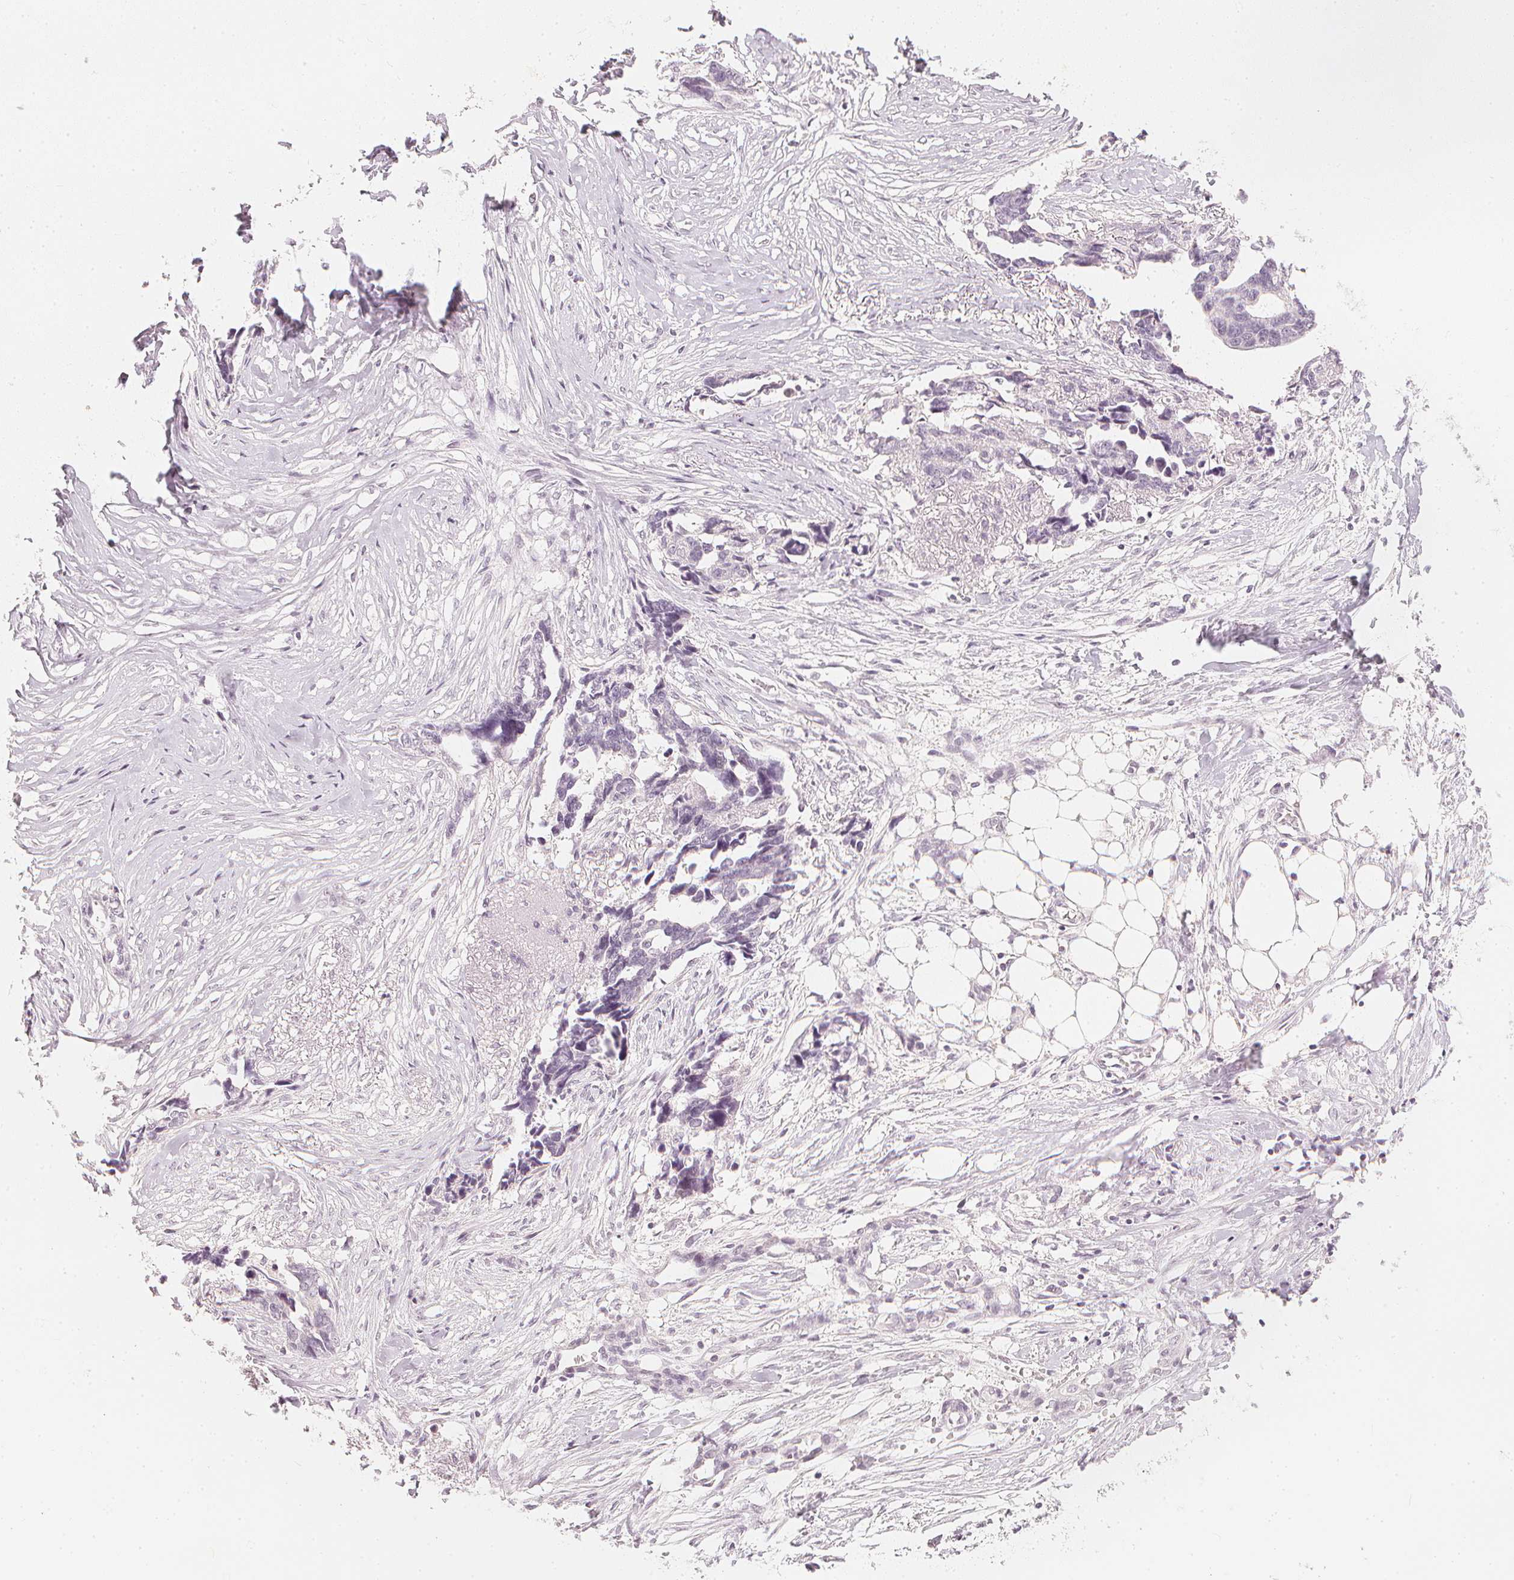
{"staining": {"intensity": "negative", "quantity": "none", "location": "none"}, "tissue": "ovarian cancer", "cell_type": "Tumor cells", "image_type": "cancer", "snomed": [{"axis": "morphology", "description": "Cystadenocarcinoma, serous, NOS"}, {"axis": "topography", "description": "Ovary"}], "caption": "Human ovarian cancer (serous cystadenocarcinoma) stained for a protein using immunohistochemistry demonstrates no positivity in tumor cells.", "gene": "CALB1", "patient": {"sex": "female", "age": 69}}